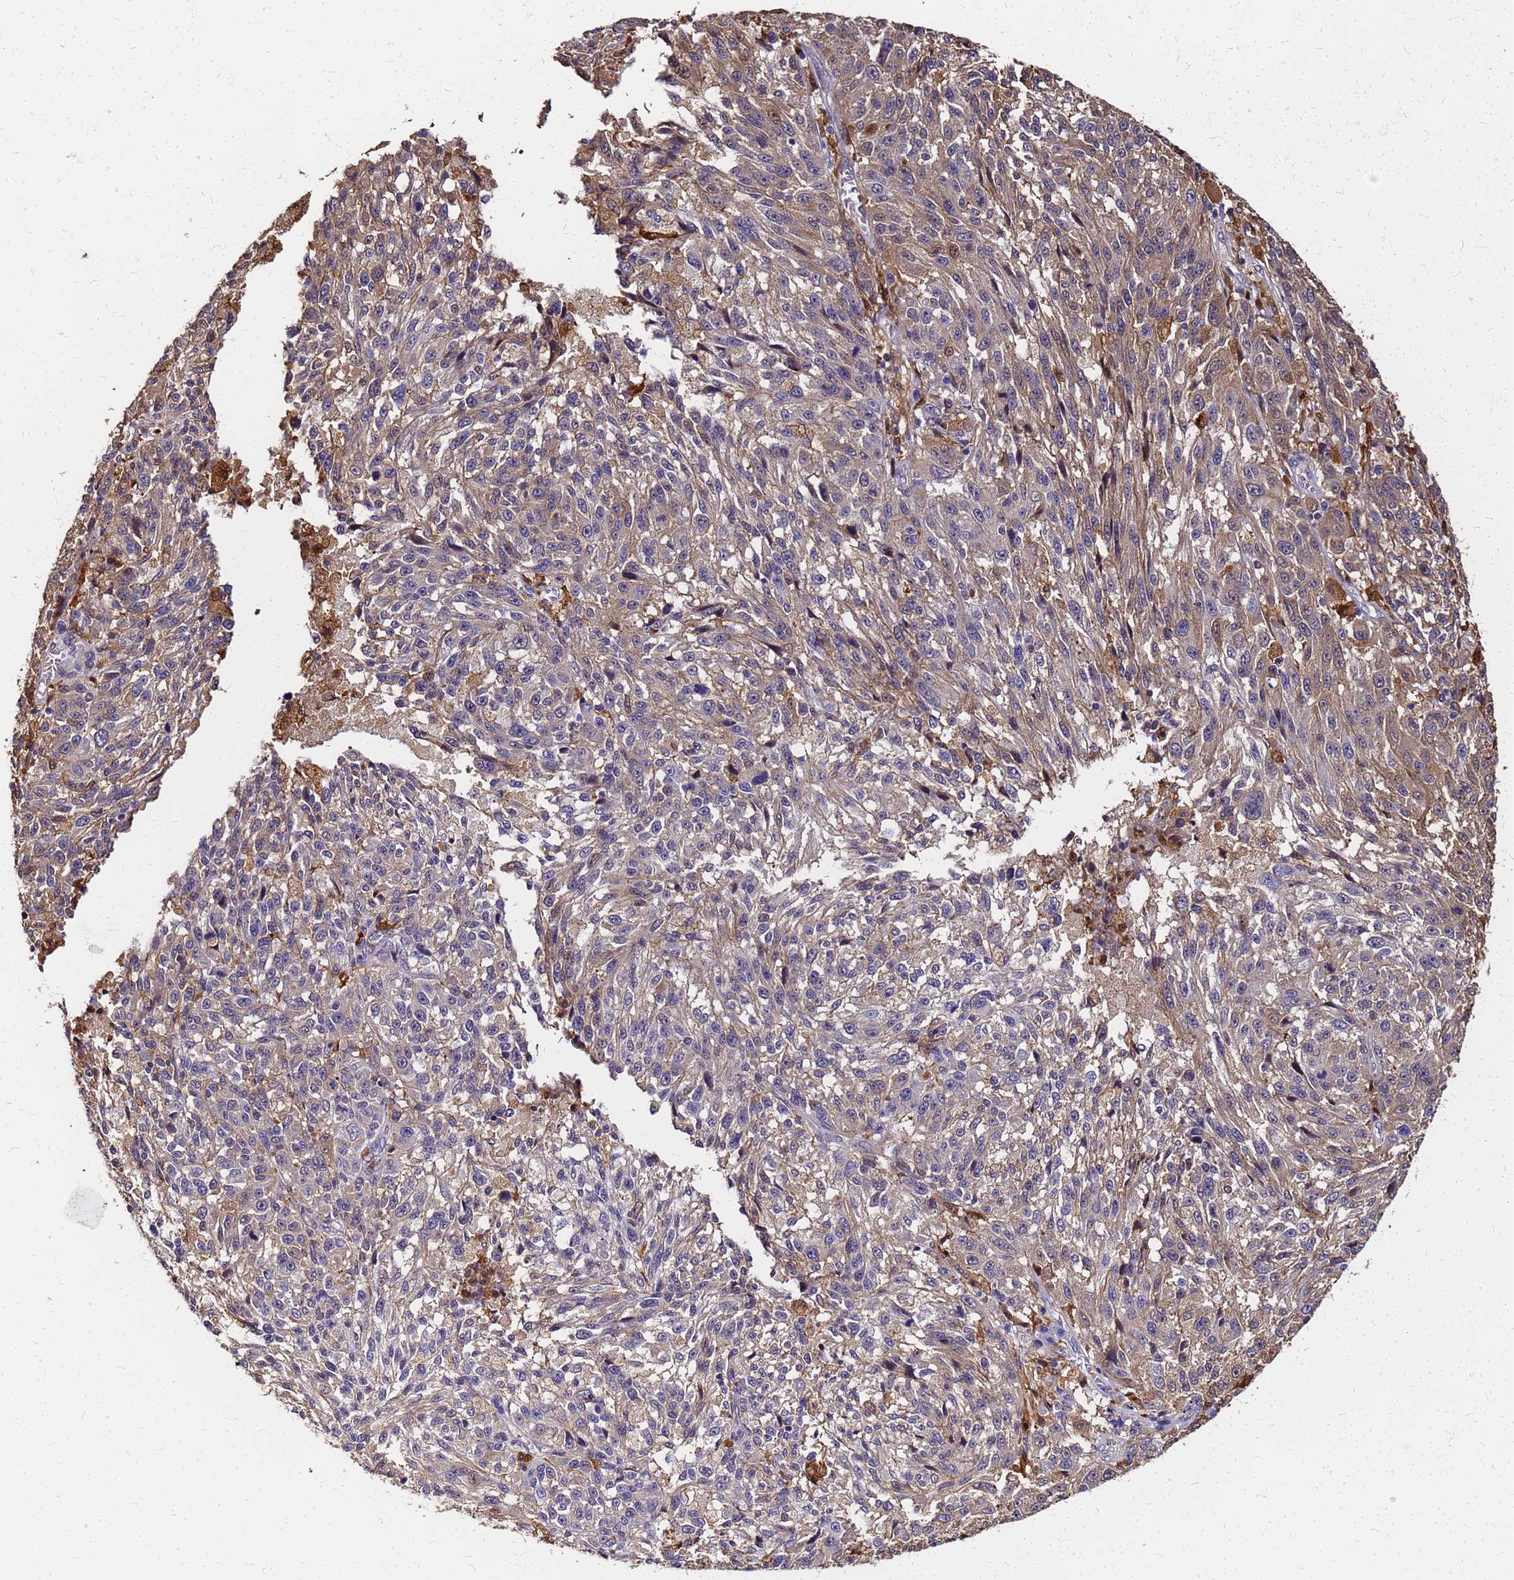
{"staining": {"intensity": "moderate", "quantity": "25%-75%", "location": "cytoplasmic/membranous"}, "tissue": "melanoma", "cell_type": "Tumor cells", "image_type": "cancer", "snomed": [{"axis": "morphology", "description": "Malignant melanoma, NOS"}, {"axis": "topography", "description": "Skin"}], "caption": "Melanoma stained with a protein marker reveals moderate staining in tumor cells.", "gene": "S100A11", "patient": {"sex": "male", "age": 53}}